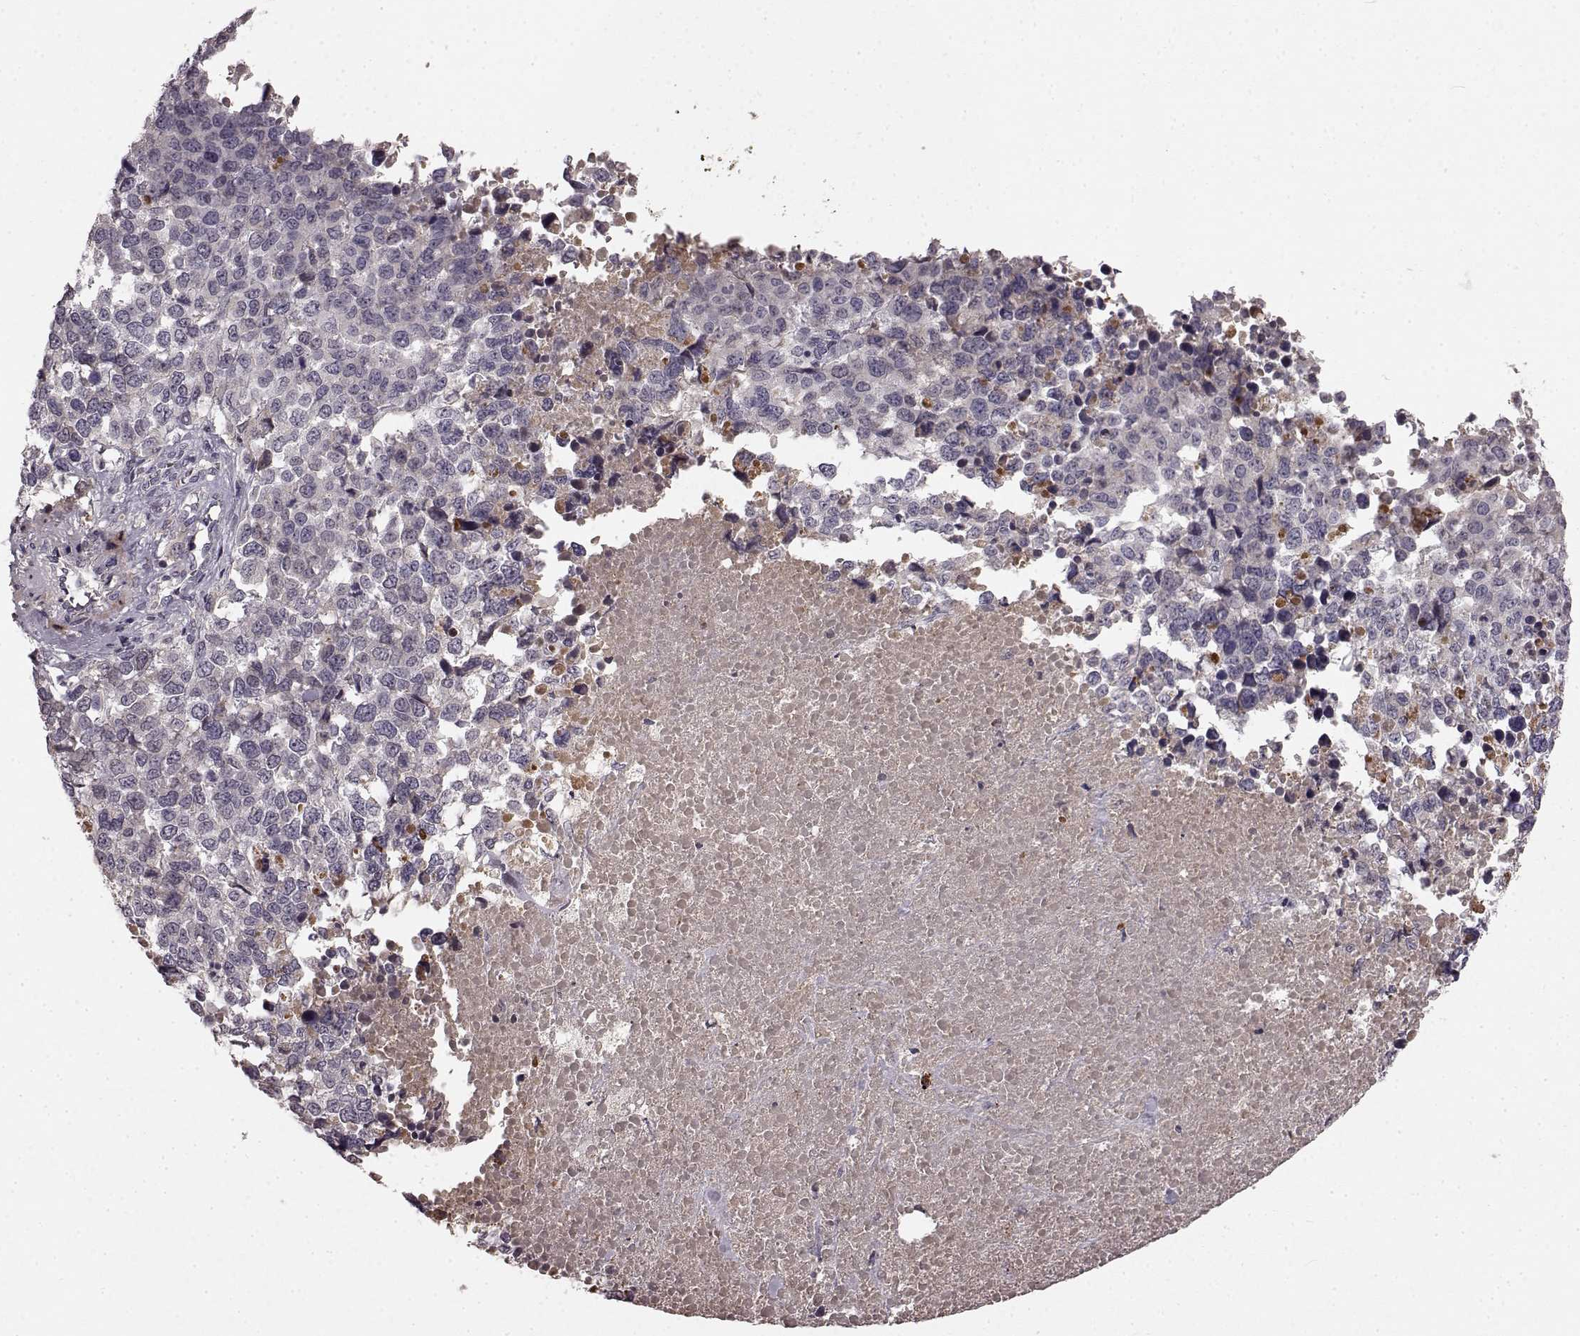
{"staining": {"intensity": "negative", "quantity": "none", "location": "none"}, "tissue": "melanoma", "cell_type": "Tumor cells", "image_type": "cancer", "snomed": [{"axis": "morphology", "description": "Malignant melanoma, Metastatic site"}, {"axis": "topography", "description": "Skin"}], "caption": "The immunohistochemistry micrograph has no significant staining in tumor cells of melanoma tissue.", "gene": "SLC22A18", "patient": {"sex": "male", "age": 84}}